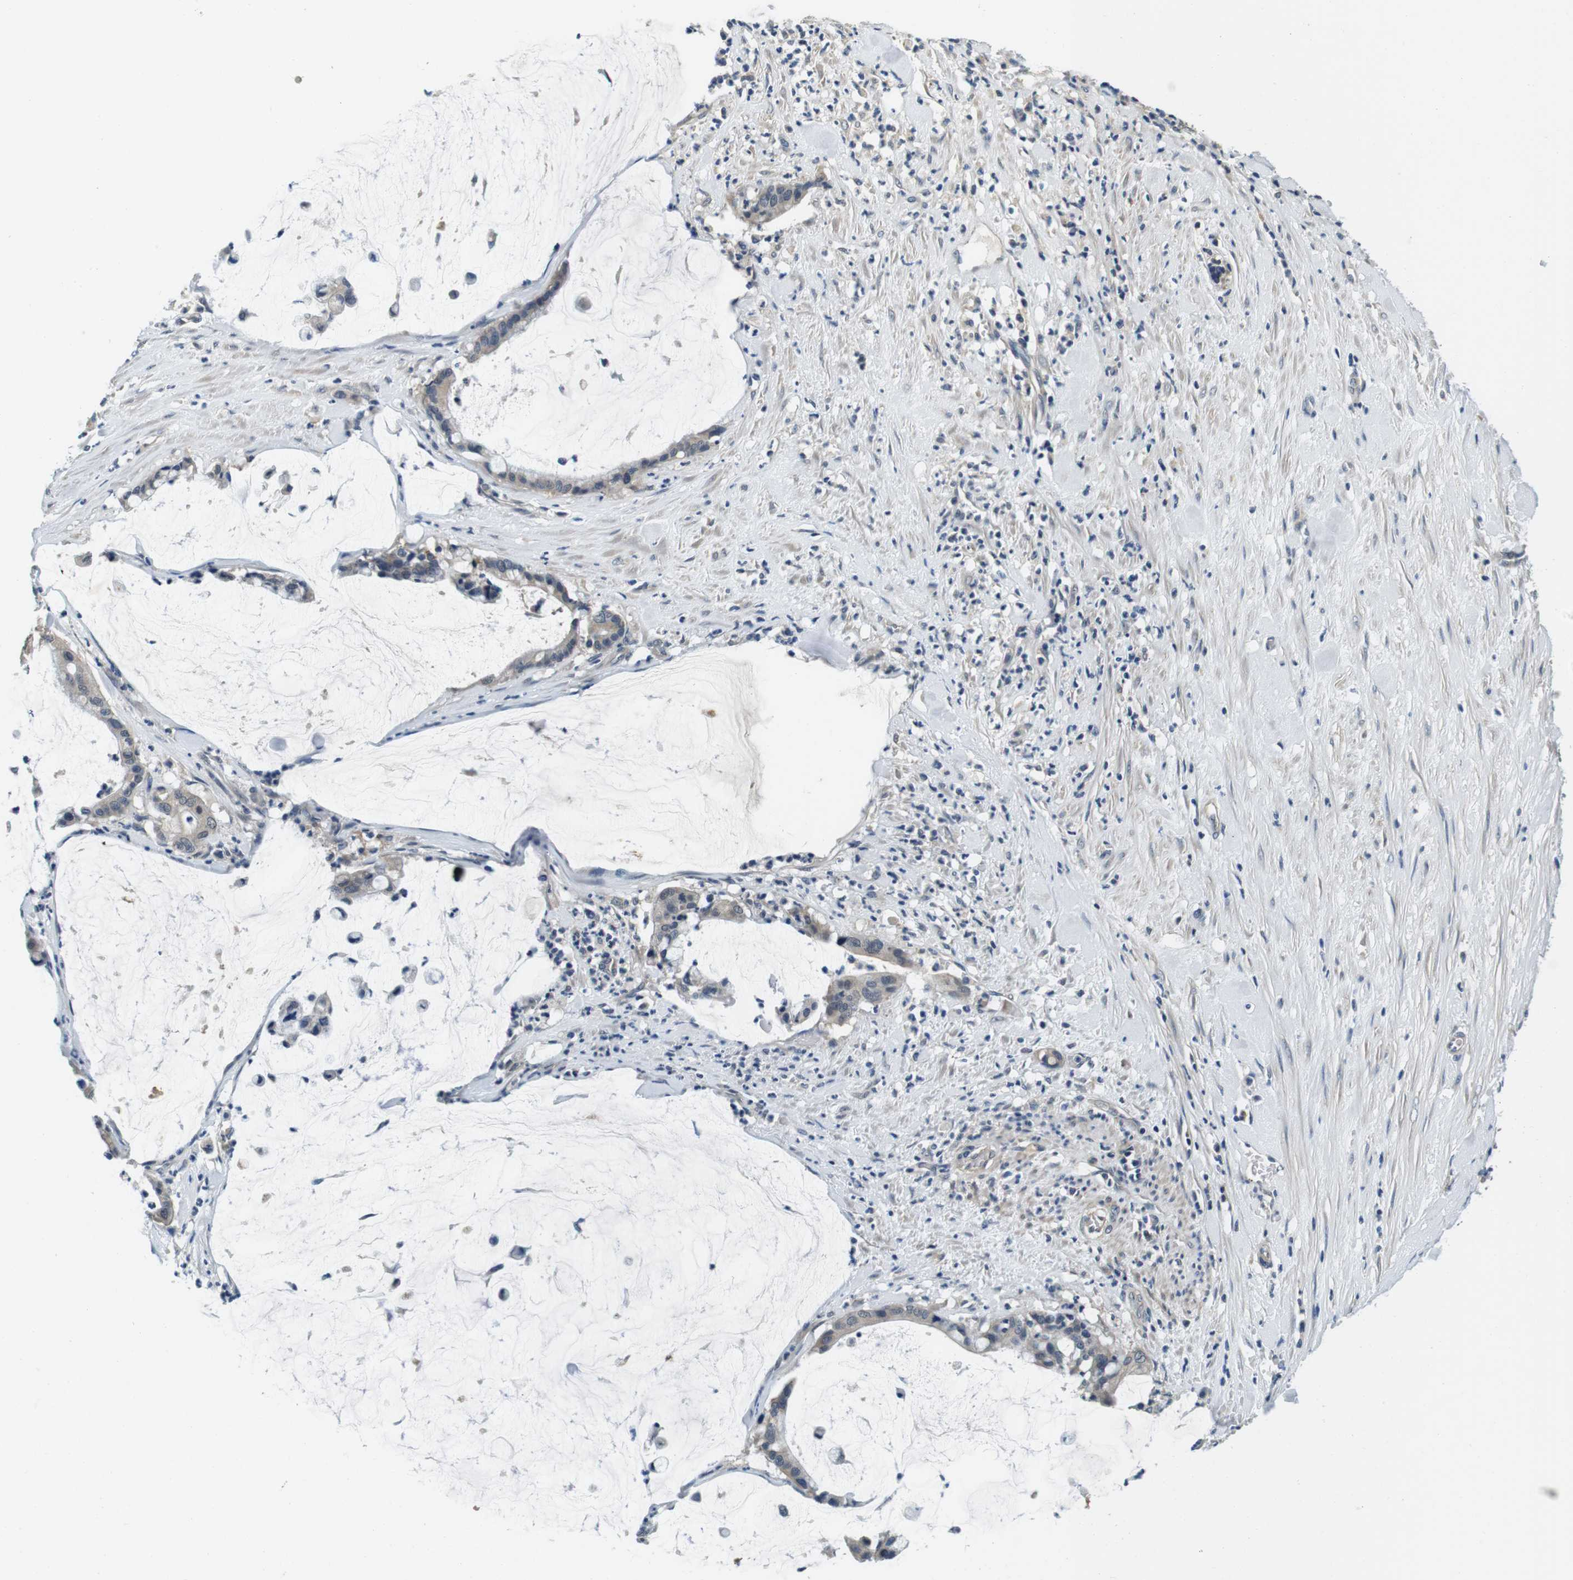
{"staining": {"intensity": "weak", "quantity": "25%-75%", "location": "cytoplasmic/membranous"}, "tissue": "pancreatic cancer", "cell_type": "Tumor cells", "image_type": "cancer", "snomed": [{"axis": "morphology", "description": "Adenocarcinoma, NOS"}, {"axis": "topography", "description": "Pancreas"}], "caption": "Protein expression analysis of pancreatic adenocarcinoma reveals weak cytoplasmic/membranous positivity in about 25%-75% of tumor cells.", "gene": "DTNA", "patient": {"sex": "male", "age": 41}}